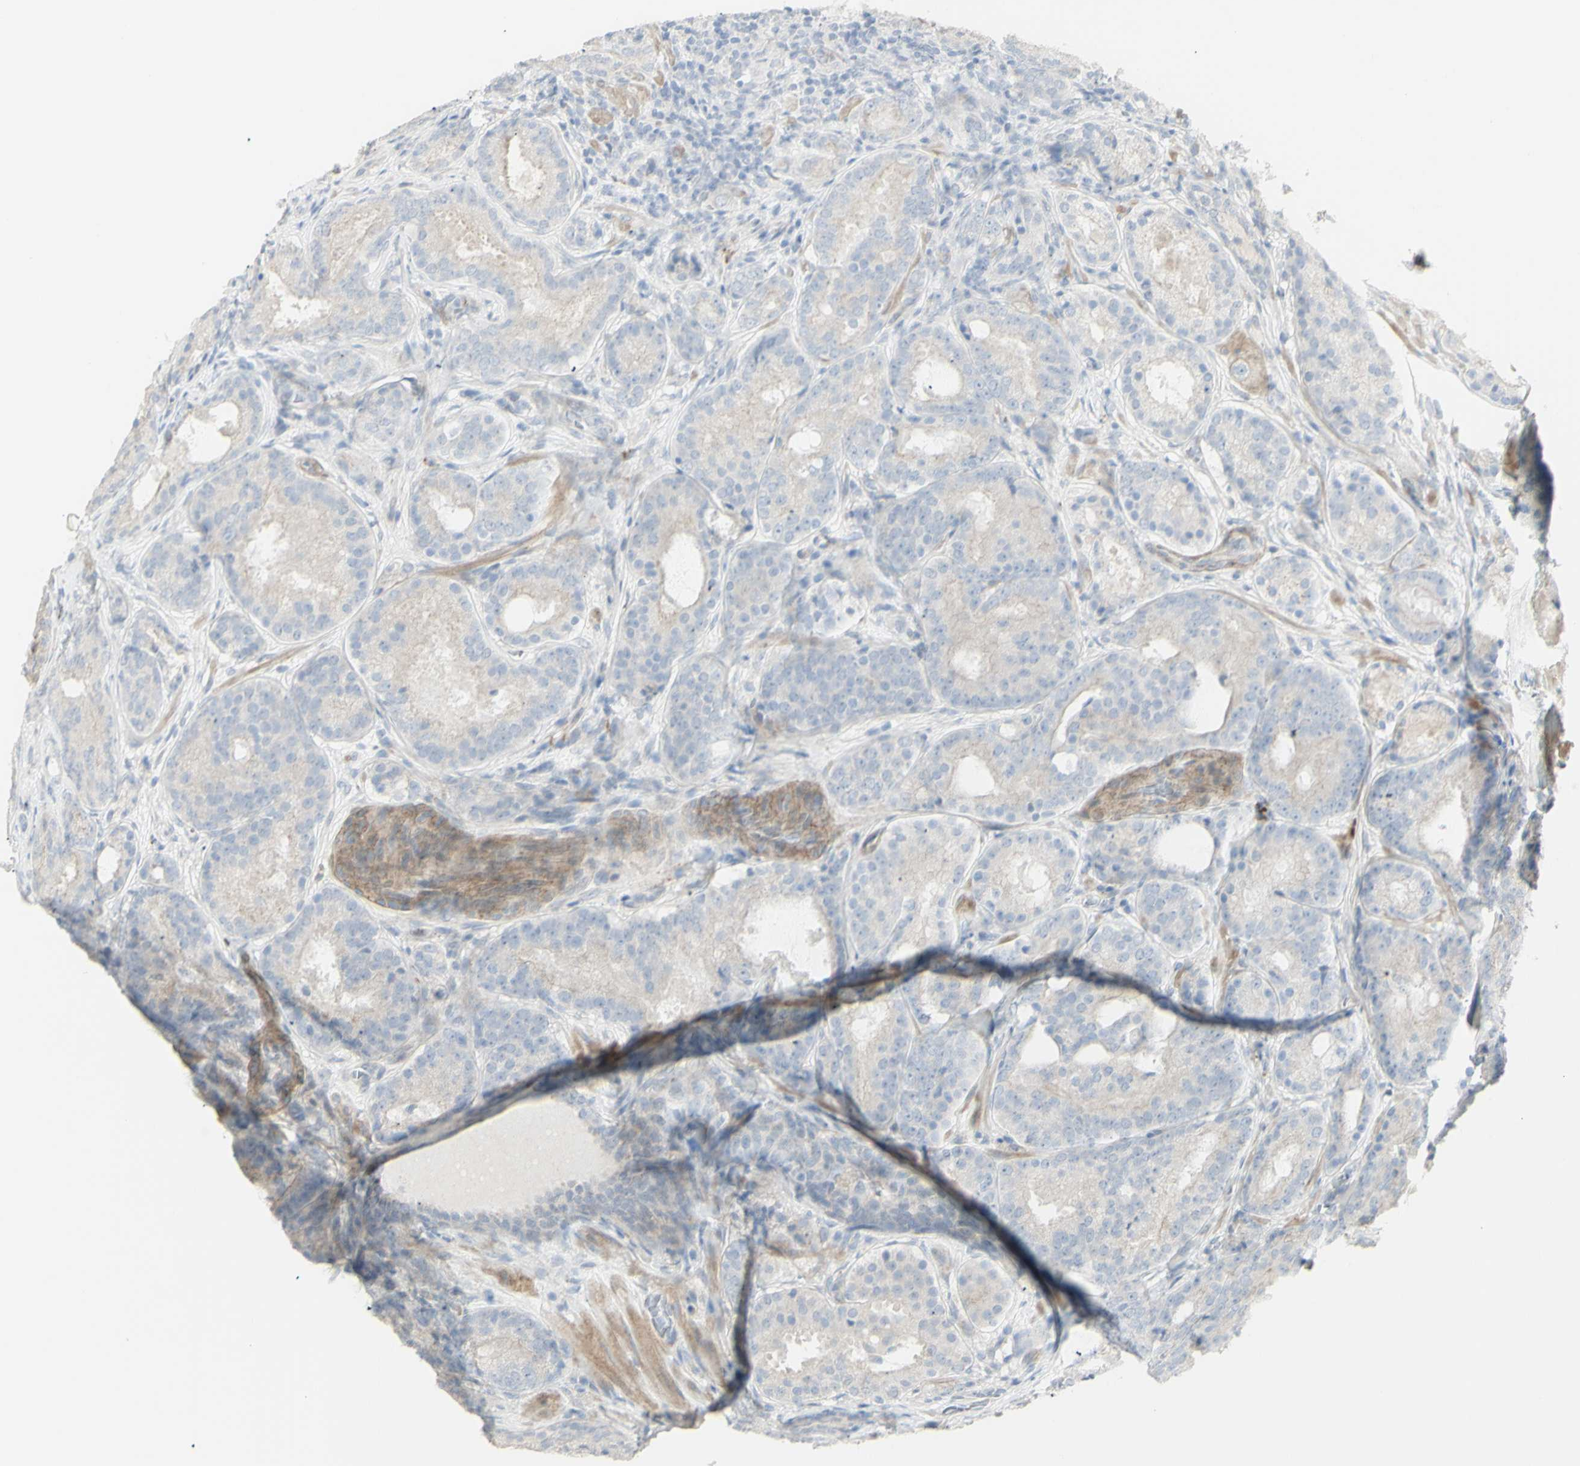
{"staining": {"intensity": "weak", "quantity": "<25%", "location": "cytoplasmic/membranous"}, "tissue": "prostate cancer", "cell_type": "Tumor cells", "image_type": "cancer", "snomed": [{"axis": "morphology", "description": "Adenocarcinoma, Low grade"}, {"axis": "topography", "description": "Prostate"}], "caption": "Tumor cells are negative for brown protein staining in prostate adenocarcinoma (low-grade). The staining is performed using DAB (3,3'-diaminobenzidine) brown chromogen with nuclei counter-stained in using hematoxylin.", "gene": "NDST4", "patient": {"sex": "male", "age": 69}}